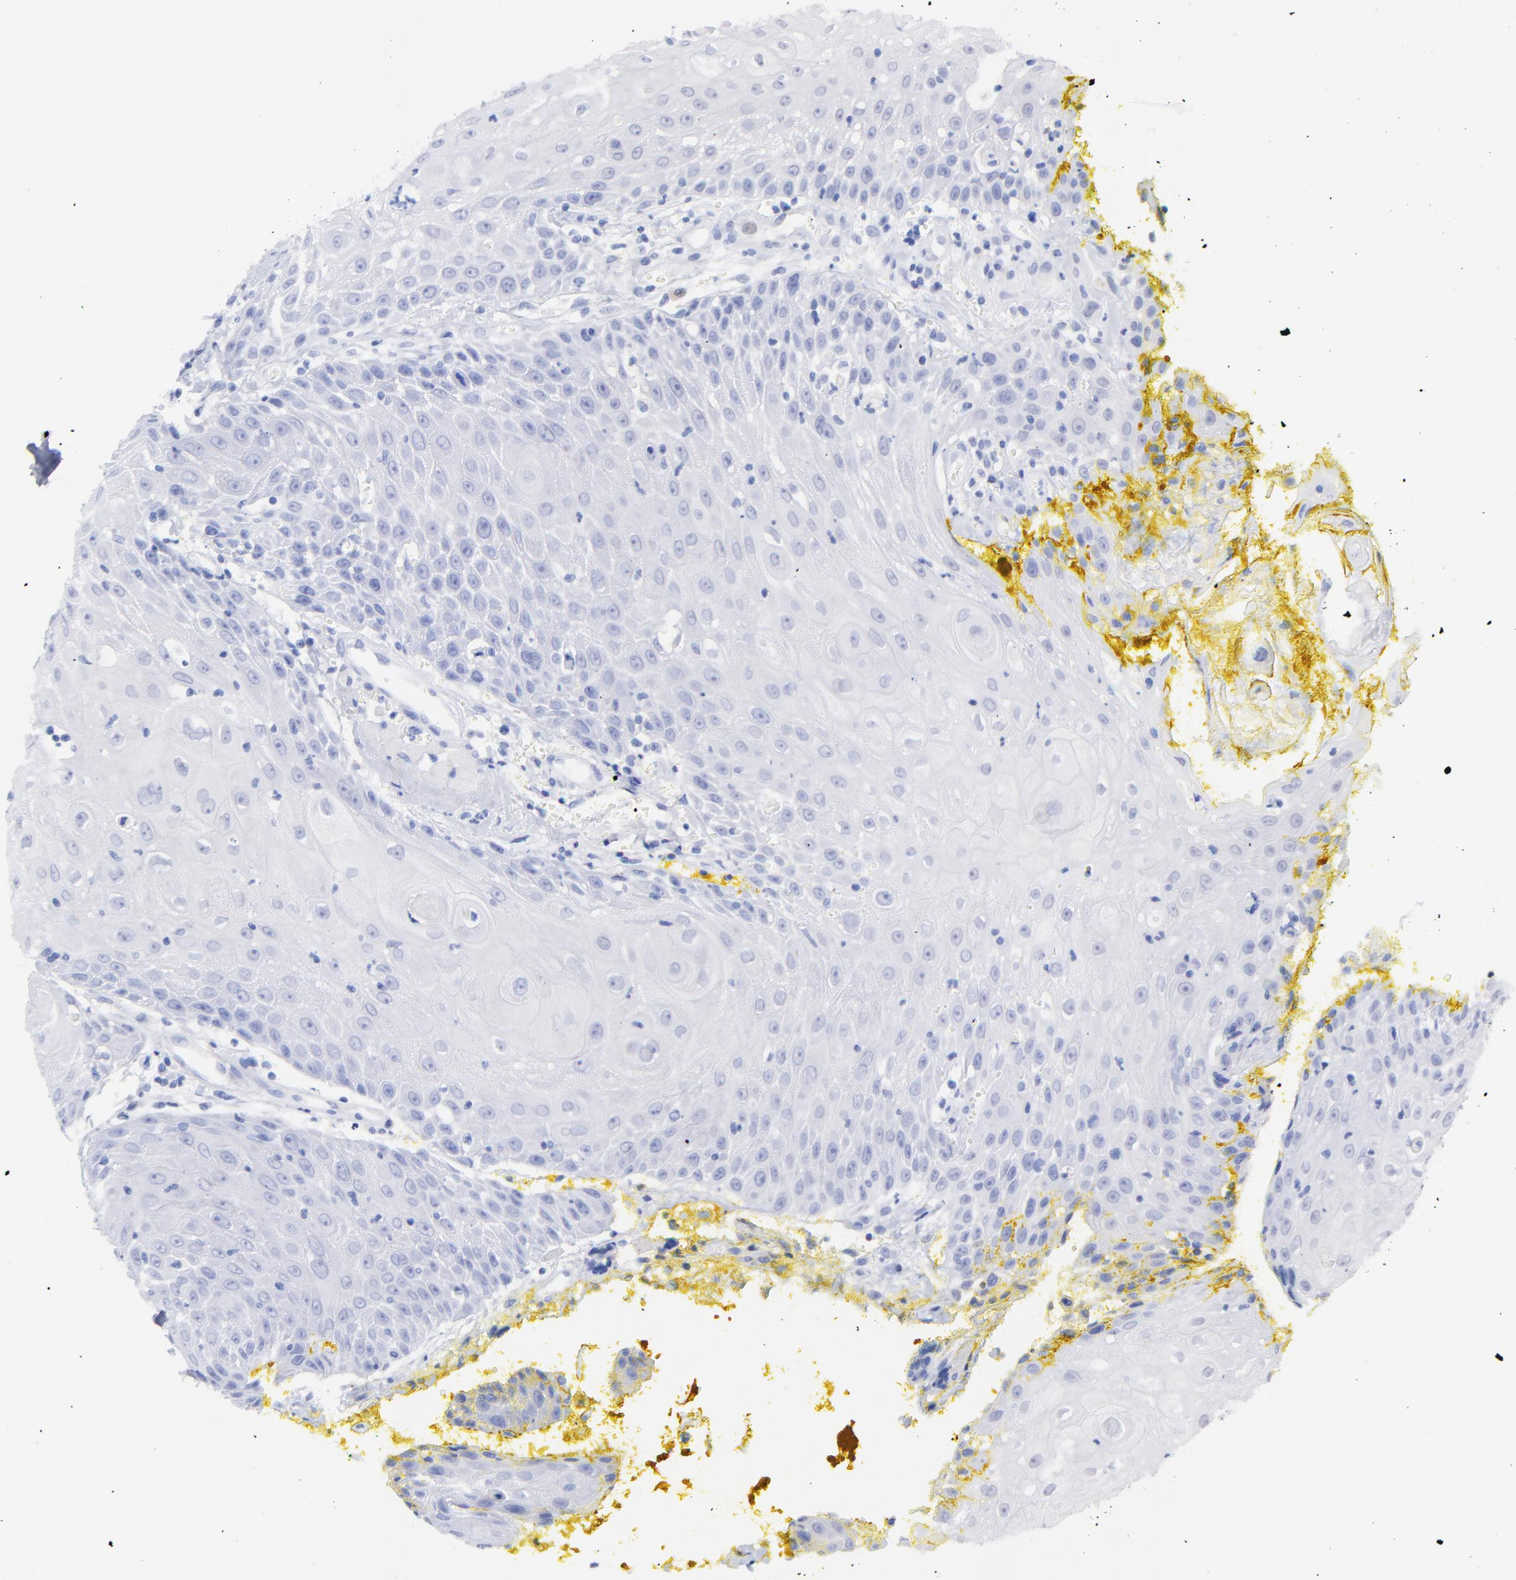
{"staining": {"intensity": "negative", "quantity": "none", "location": "none"}, "tissue": "head and neck cancer", "cell_type": "Tumor cells", "image_type": "cancer", "snomed": [{"axis": "morphology", "description": "Squamous cell carcinoma, NOS"}, {"axis": "topography", "description": "Oral tissue"}, {"axis": "topography", "description": "Head-Neck"}], "caption": "Immunohistochemistry (IHC) image of head and neck cancer (squamous cell carcinoma) stained for a protein (brown), which shows no expression in tumor cells.", "gene": "CFAP57", "patient": {"sex": "female", "age": 82}}